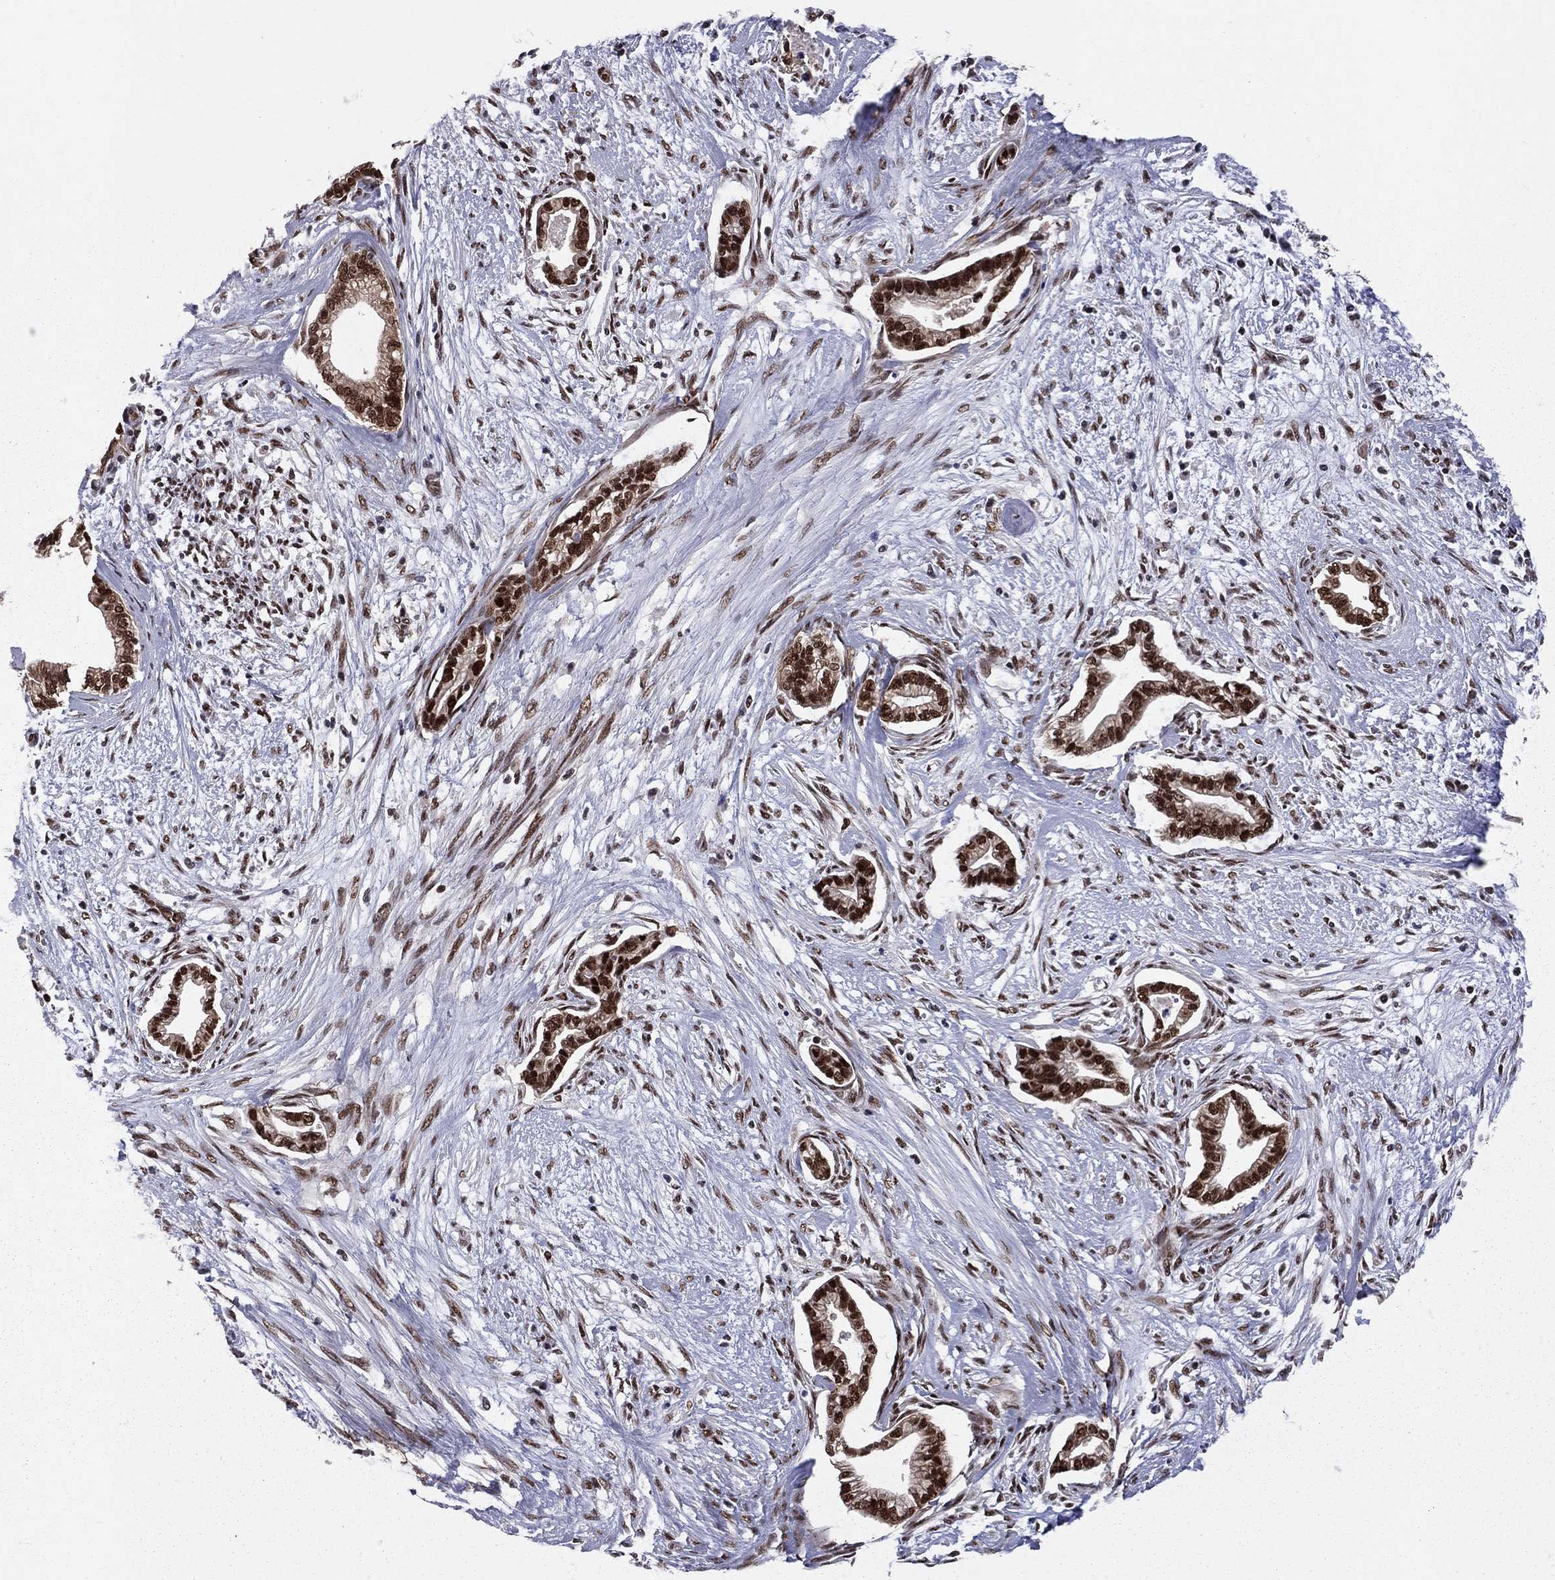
{"staining": {"intensity": "strong", "quantity": ">75%", "location": "nuclear"}, "tissue": "cervical cancer", "cell_type": "Tumor cells", "image_type": "cancer", "snomed": [{"axis": "morphology", "description": "Adenocarcinoma, NOS"}, {"axis": "topography", "description": "Cervix"}], "caption": "This image displays immunohistochemistry staining of cervical cancer (adenocarcinoma), with high strong nuclear positivity in approximately >75% of tumor cells.", "gene": "SAP30L", "patient": {"sex": "female", "age": 62}}